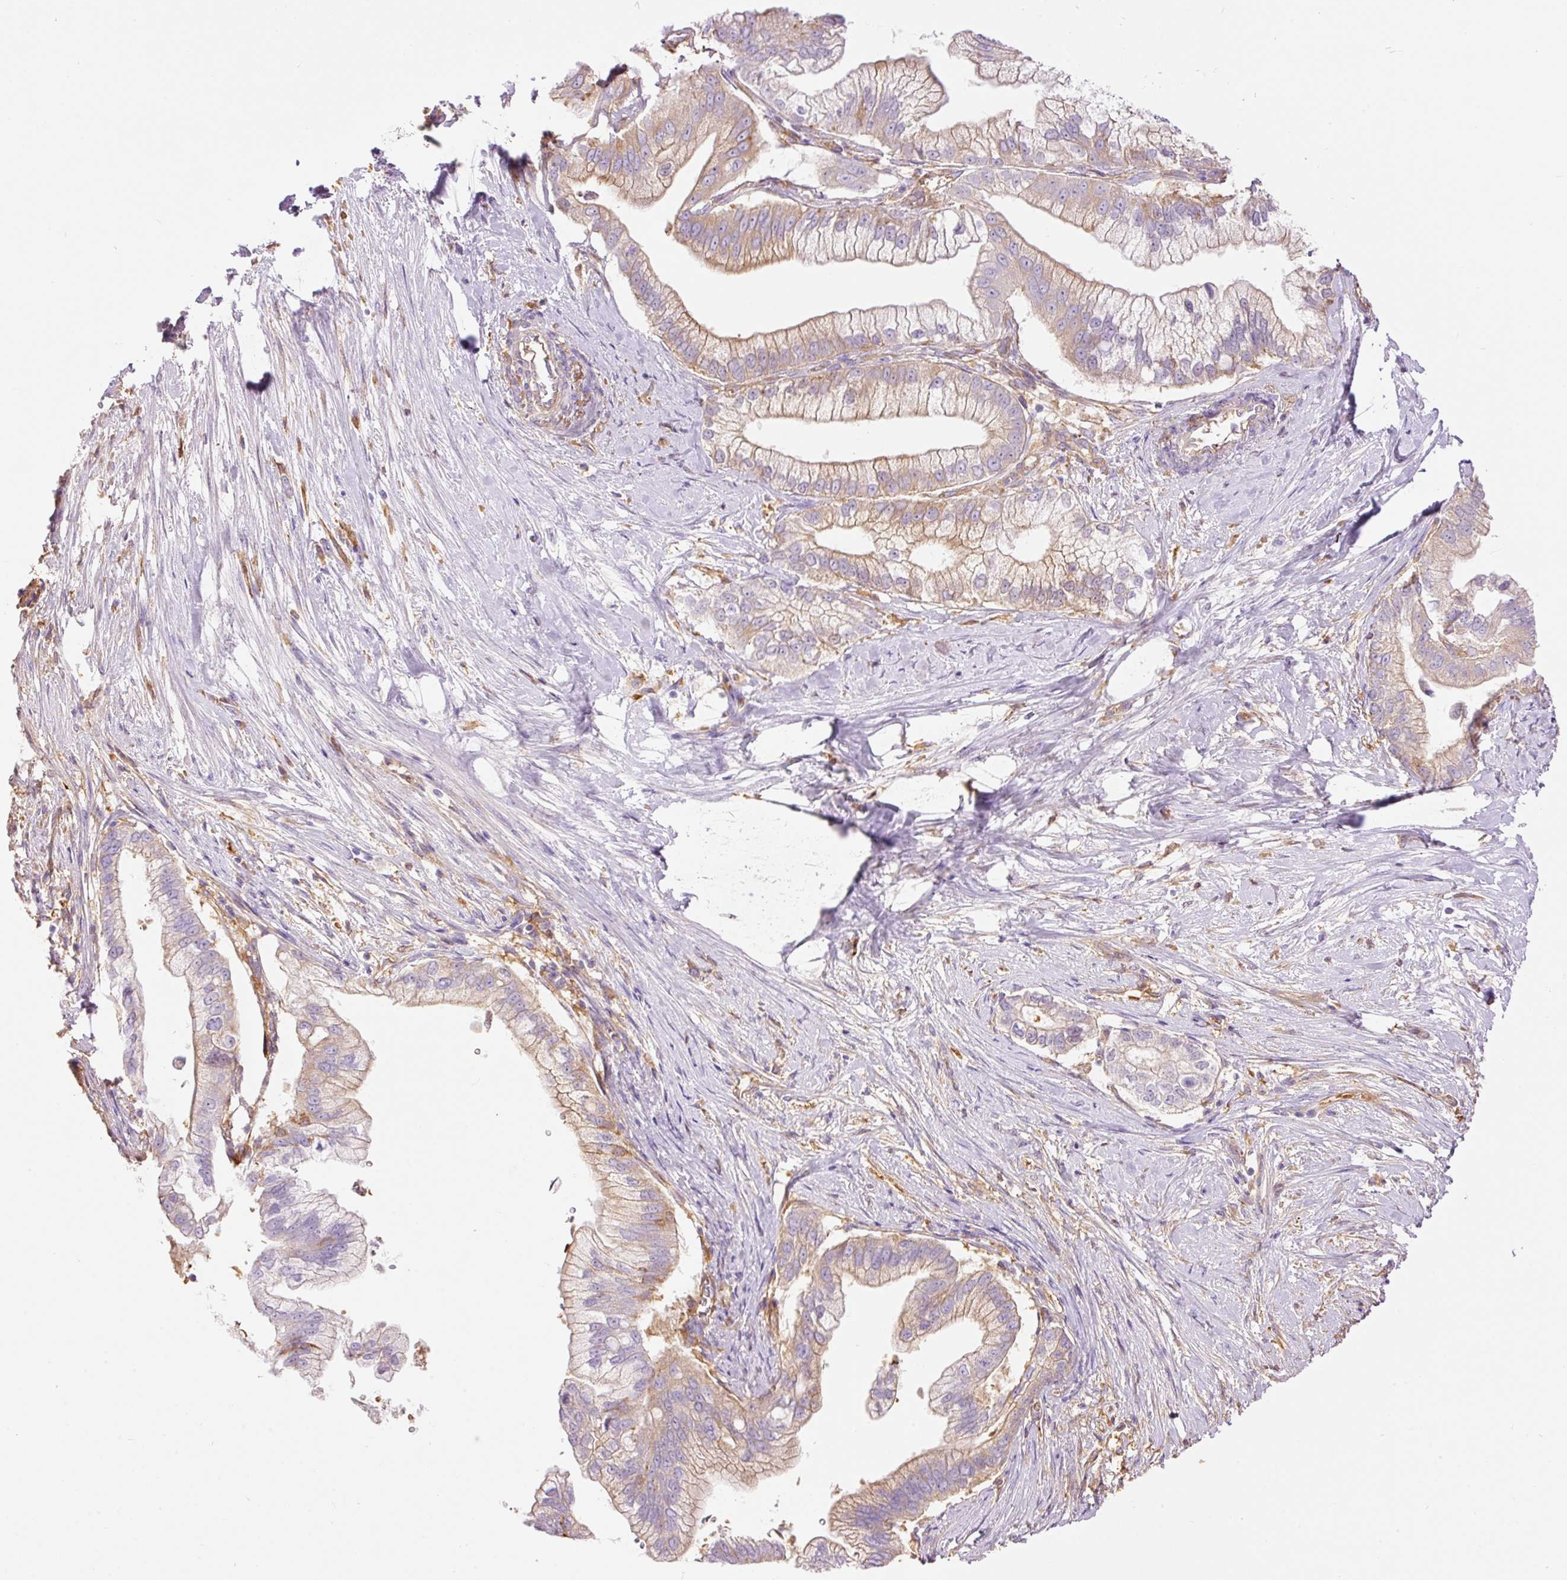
{"staining": {"intensity": "moderate", "quantity": "<25%", "location": "cytoplasmic/membranous"}, "tissue": "pancreatic cancer", "cell_type": "Tumor cells", "image_type": "cancer", "snomed": [{"axis": "morphology", "description": "Adenocarcinoma, NOS"}, {"axis": "topography", "description": "Pancreas"}], "caption": "Immunohistochemistry (IHC) micrograph of neoplastic tissue: pancreatic cancer (adenocarcinoma) stained using IHC displays low levels of moderate protein expression localized specifically in the cytoplasmic/membranous of tumor cells, appearing as a cytoplasmic/membranous brown color.", "gene": "IL10RB", "patient": {"sex": "male", "age": 70}}